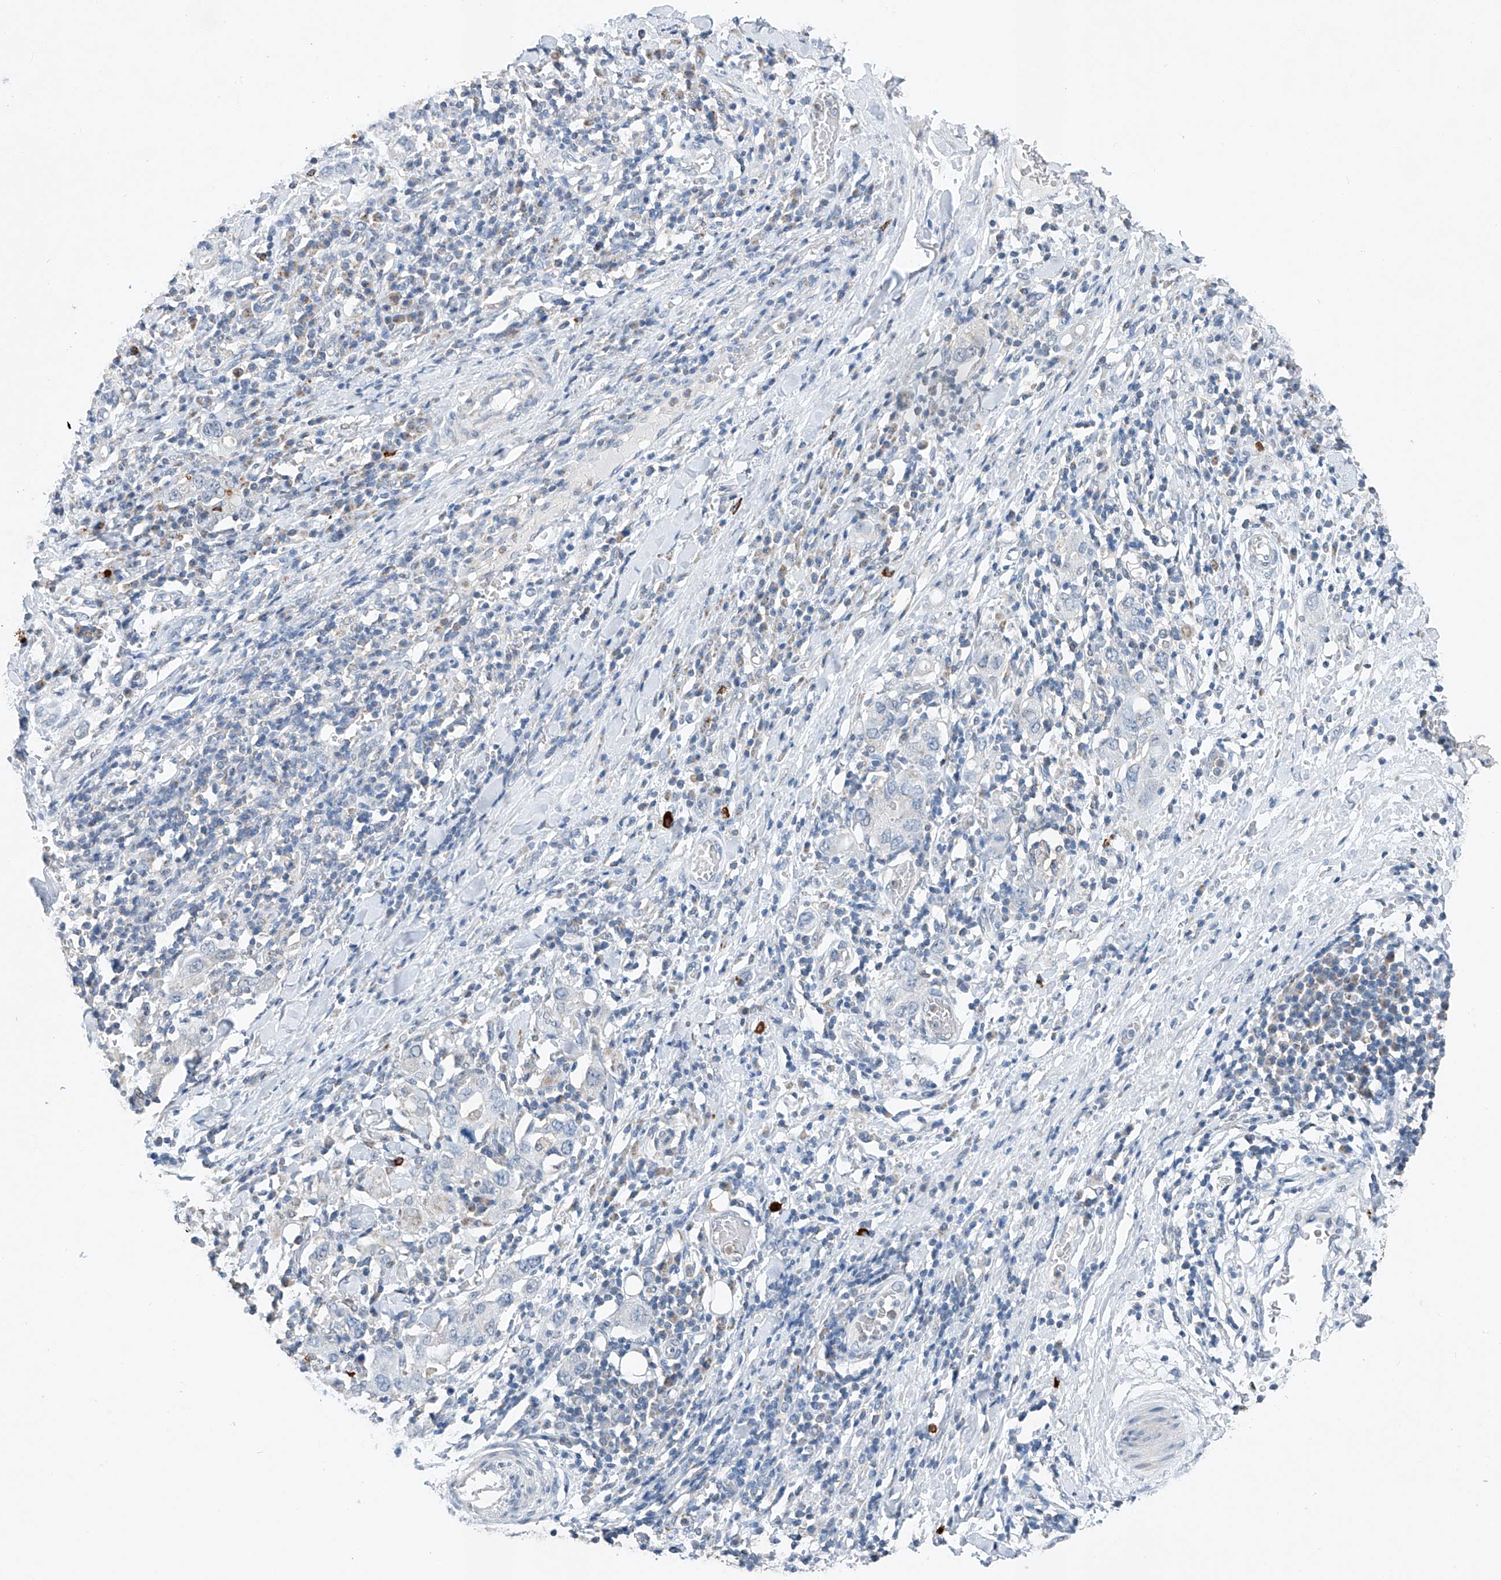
{"staining": {"intensity": "negative", "quantity": "none", "location": "none"}, "tissue": "stomach cancer", "cell_type": "Tumor cells", "image_type": "cancer", "snomed": [{"axis": "morphology", "description": "Adenocarcinoma, NOS"}, {"axis": "topography", "description": "Stomach, upper"}], "caption": "An immunohistochemistry micrograph of stomach cancer (adenocarcinoma) is shown. There is no staining in tumor cells of stomach cancer (adenocarcinoma).", "gene": "KLF15", "patient": {"sex": "male", "age": 62}}